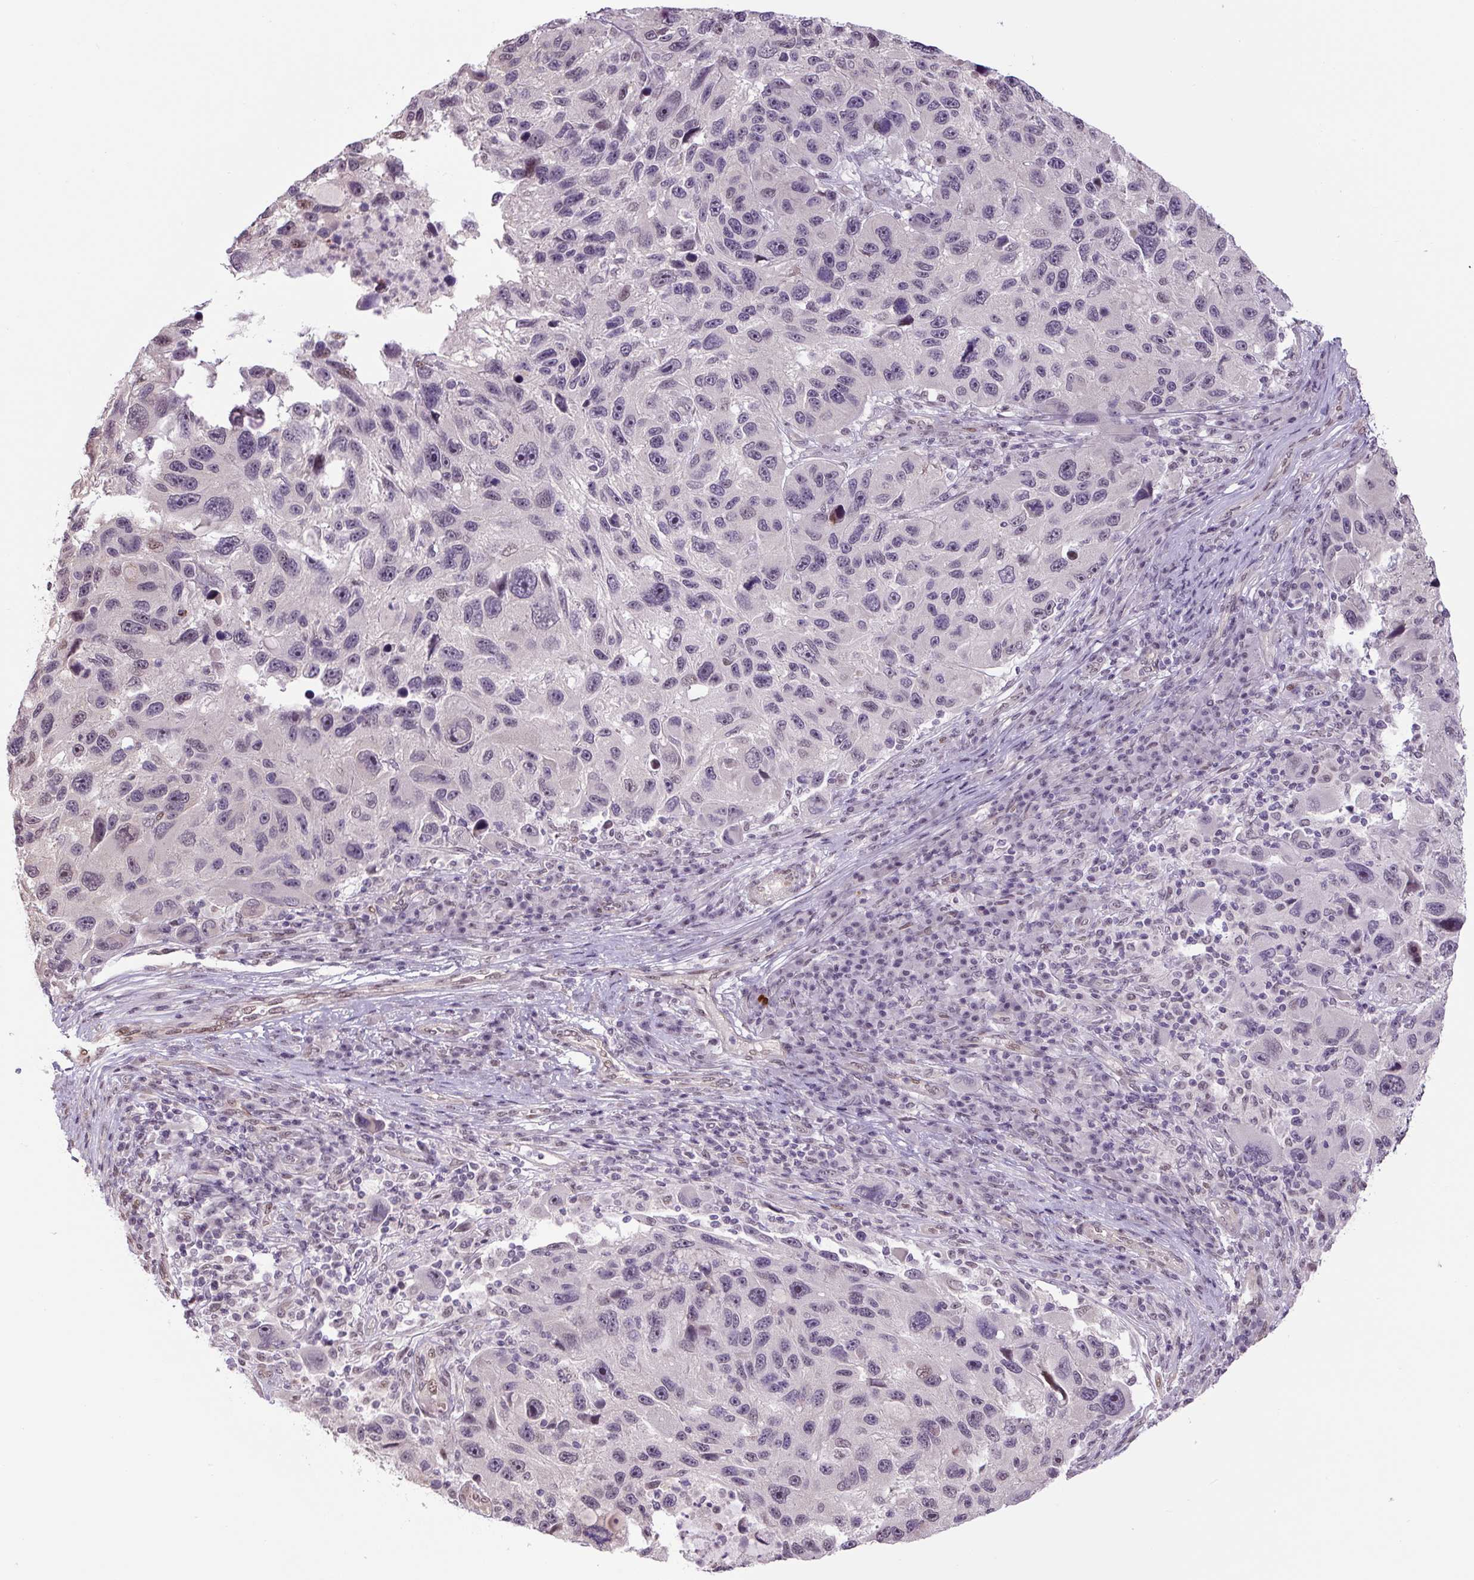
{"staining": {"intensity": "negative", "quantity": "none", "location": "none"}, "tissue": "melanoma", "cell_type": "Tumor cells", "image_type": "cancer", "snomed": [{"axis": "morphology", "description": "Malignant melanoma, NOS"}, {"axis": "topography", "description": "Skin"}], "caption": "The photomicrograph exhibits no staining of tumor cells in malignant melanoma.", "gene": "TCFL5", "patient": {"sex": "male", "age": 53}}